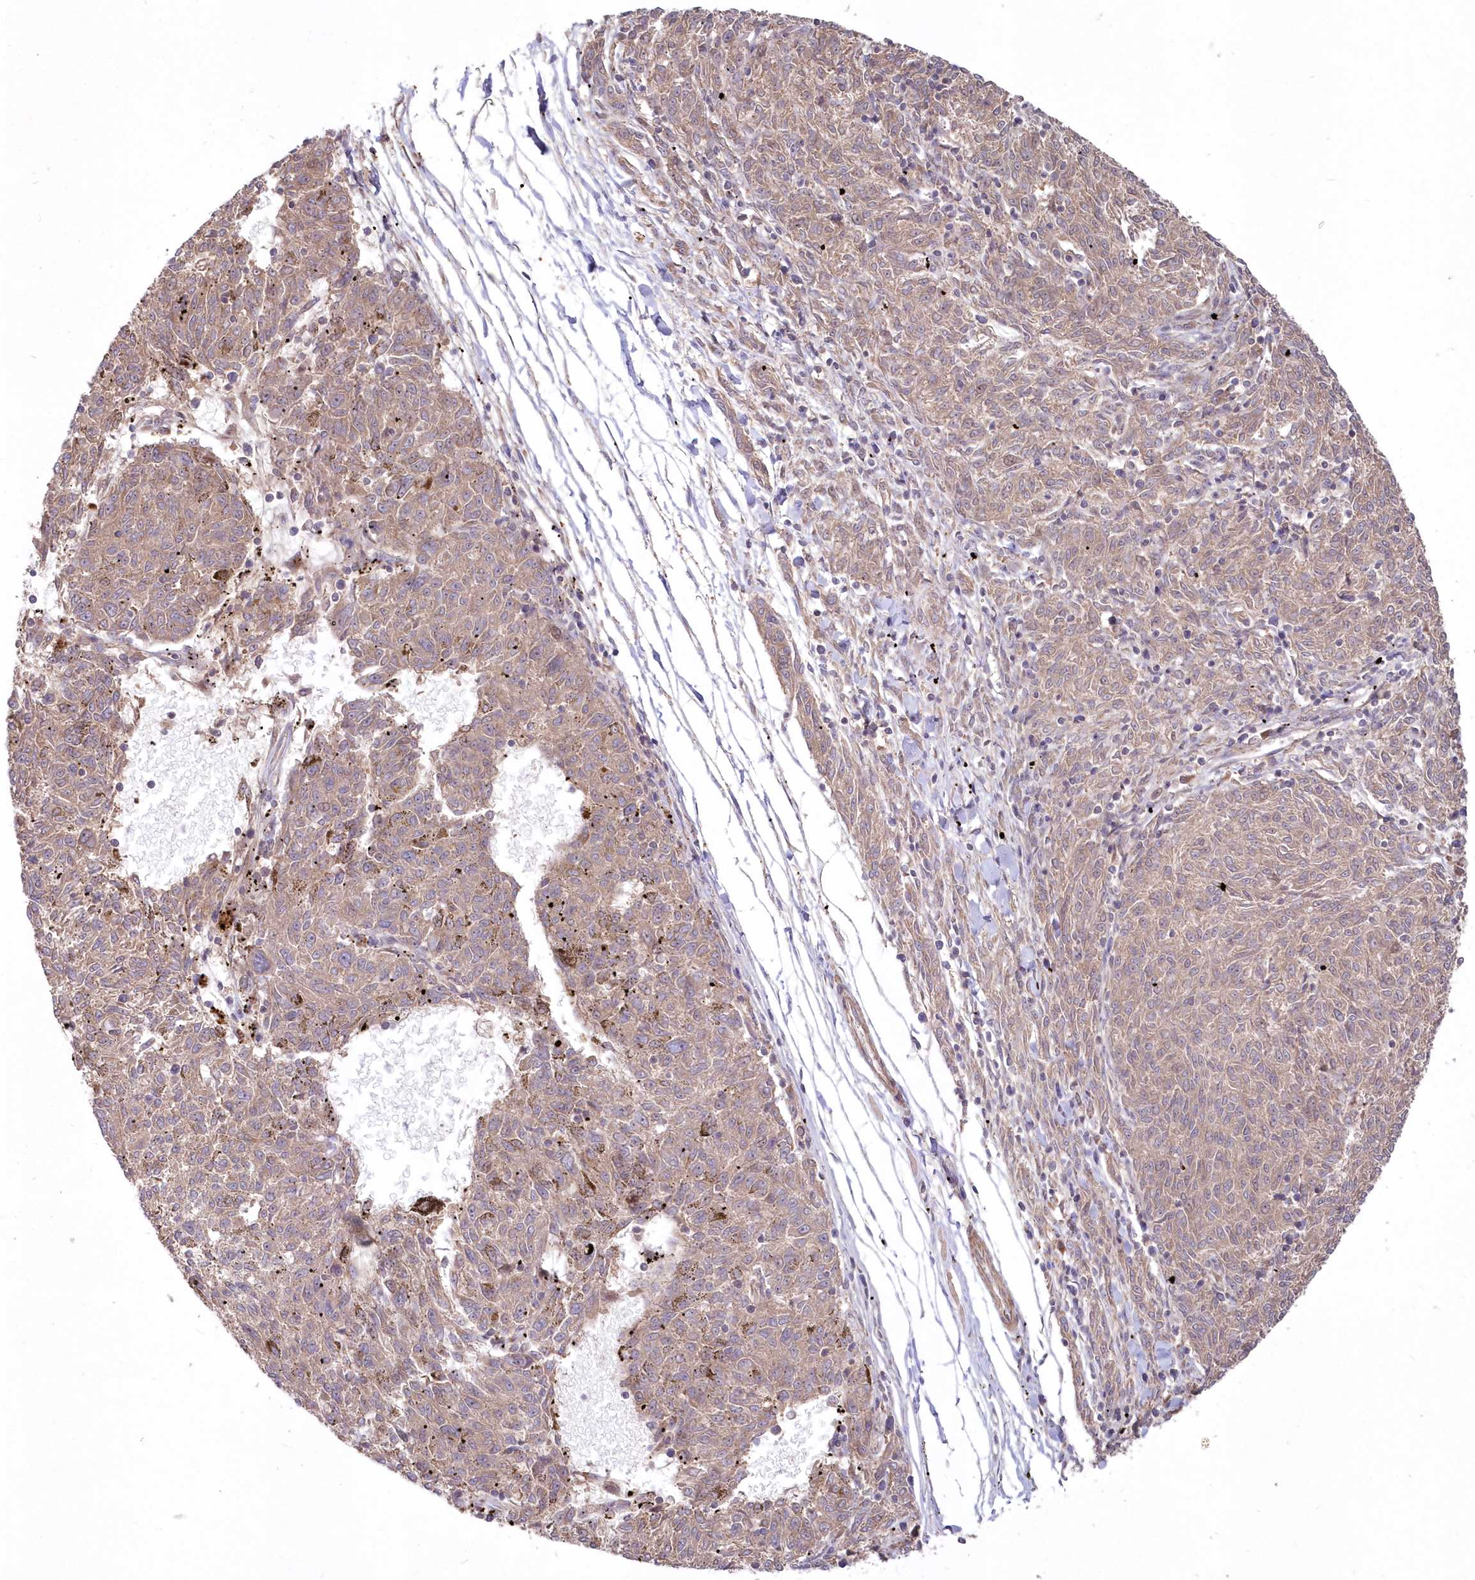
{"staining": {"intensity": "weak", "quantity": ">75%", "location": "cytoplasmic/membranous"}, "tissue": "melanoma", "cell_type": "Tumor cells", "image_type": "cancer", "snomed": [{"axis": "morphology", "description": "Malignant melanoma, NOS"}, {"axis": "topography", "description": "Skin"}], "caption": "A photomicrograph showing weak cytoplasmic/membranous positivity in about >75% of tumor cells in malignant melanoma, as visualized by brown immunohistochemical staining.", "gene": "TBCA", "patient": {"sex": "female", "age": 72}}